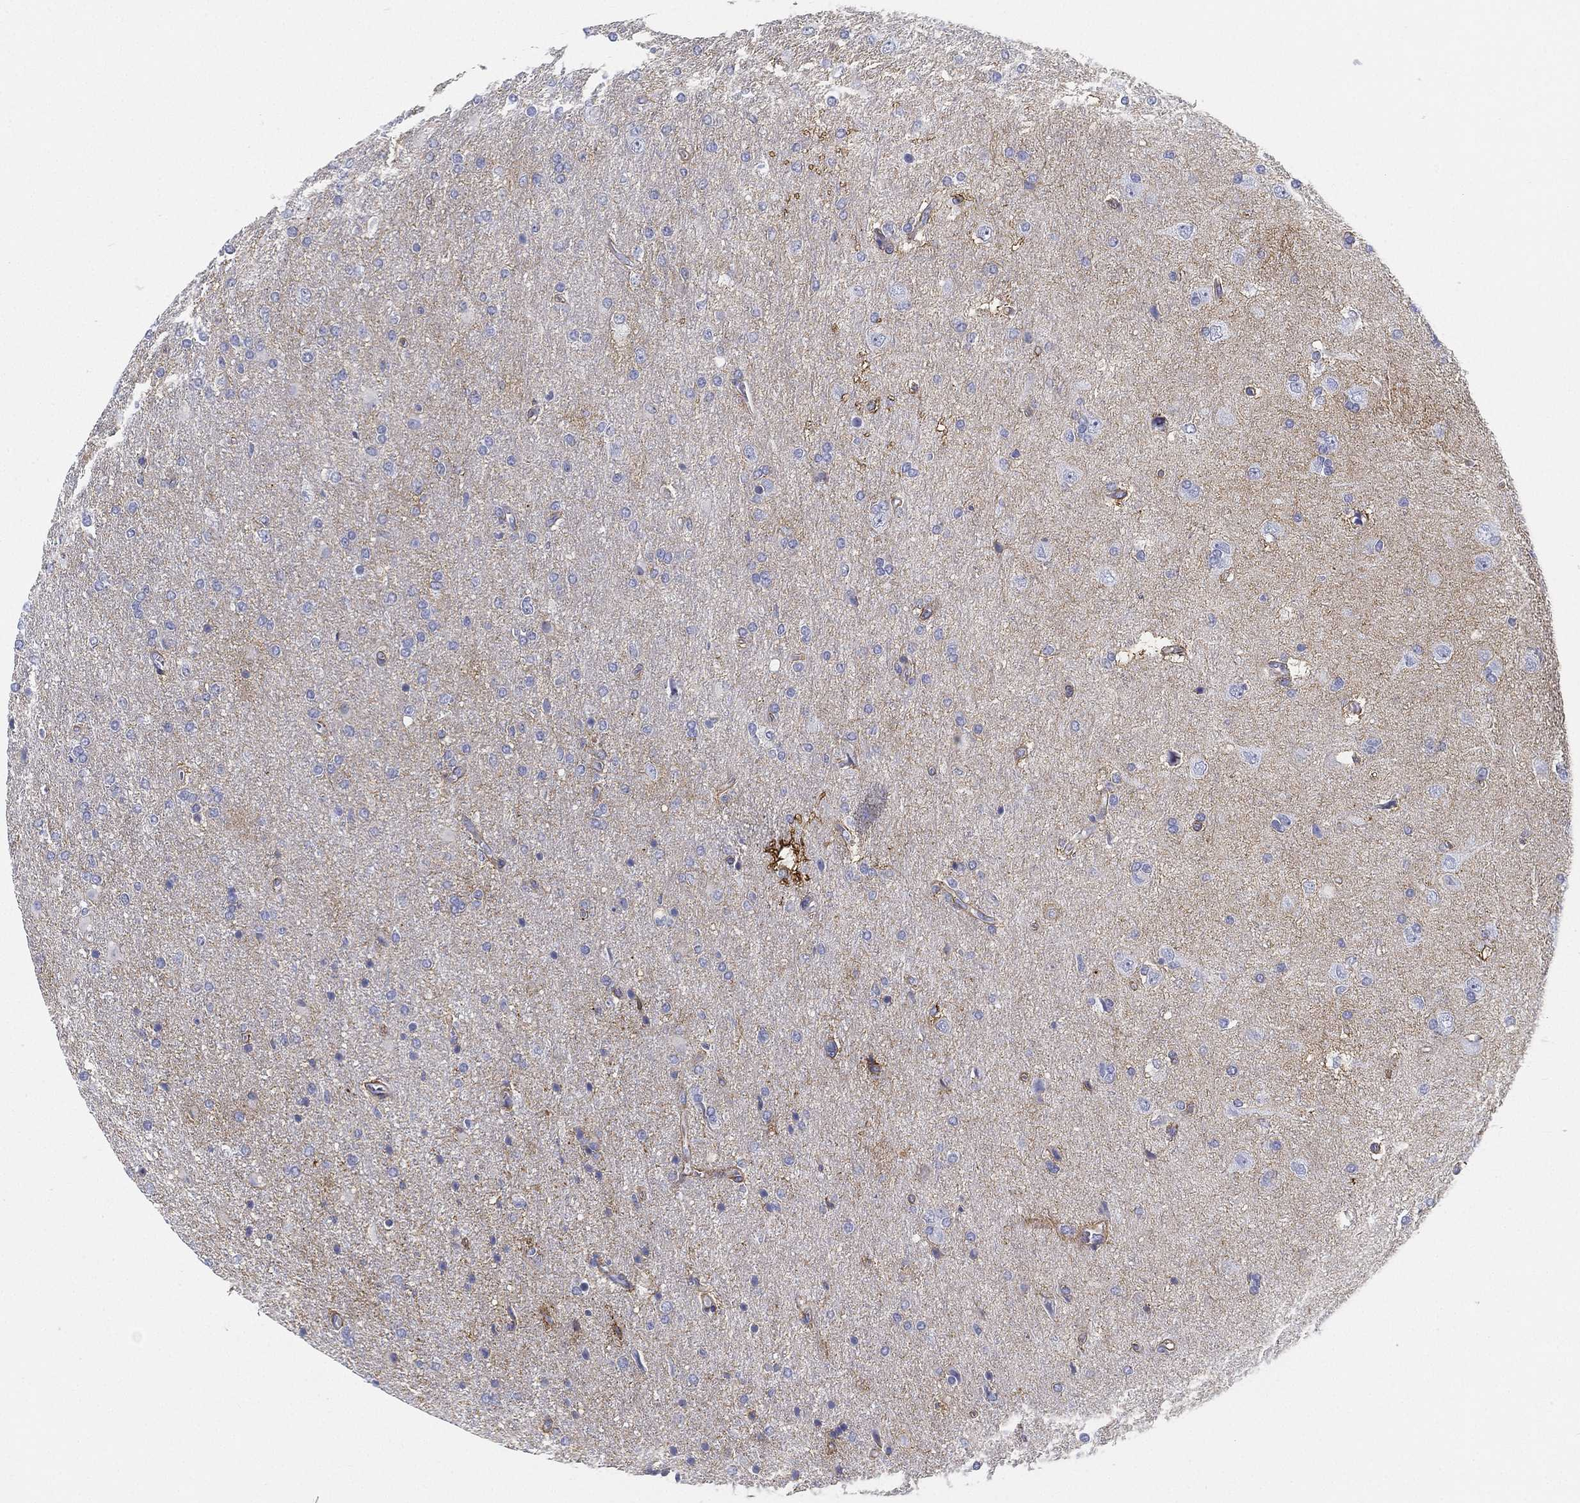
{"staining": {"intensity": "negative", "quantity": "none", "location": "none"}, "tissue": "glioma", "cell_type": "Tumor cells", "image_type": "cancer", "snomed": [{"axis": "morphology", "description": "Glioma, malignant, High grade"}, {"axis": "topography", "description": "Cerebral cortex"}], "caption": "Immunohistochemical staining of human malignant glioma (high-grade) displays no significant expression in tumor cells. (Immunohistochemistry, brightfield microscopy, high magnification).", "gene": "ATP1B2", "patient": {"sex": "male", "age": 70}}